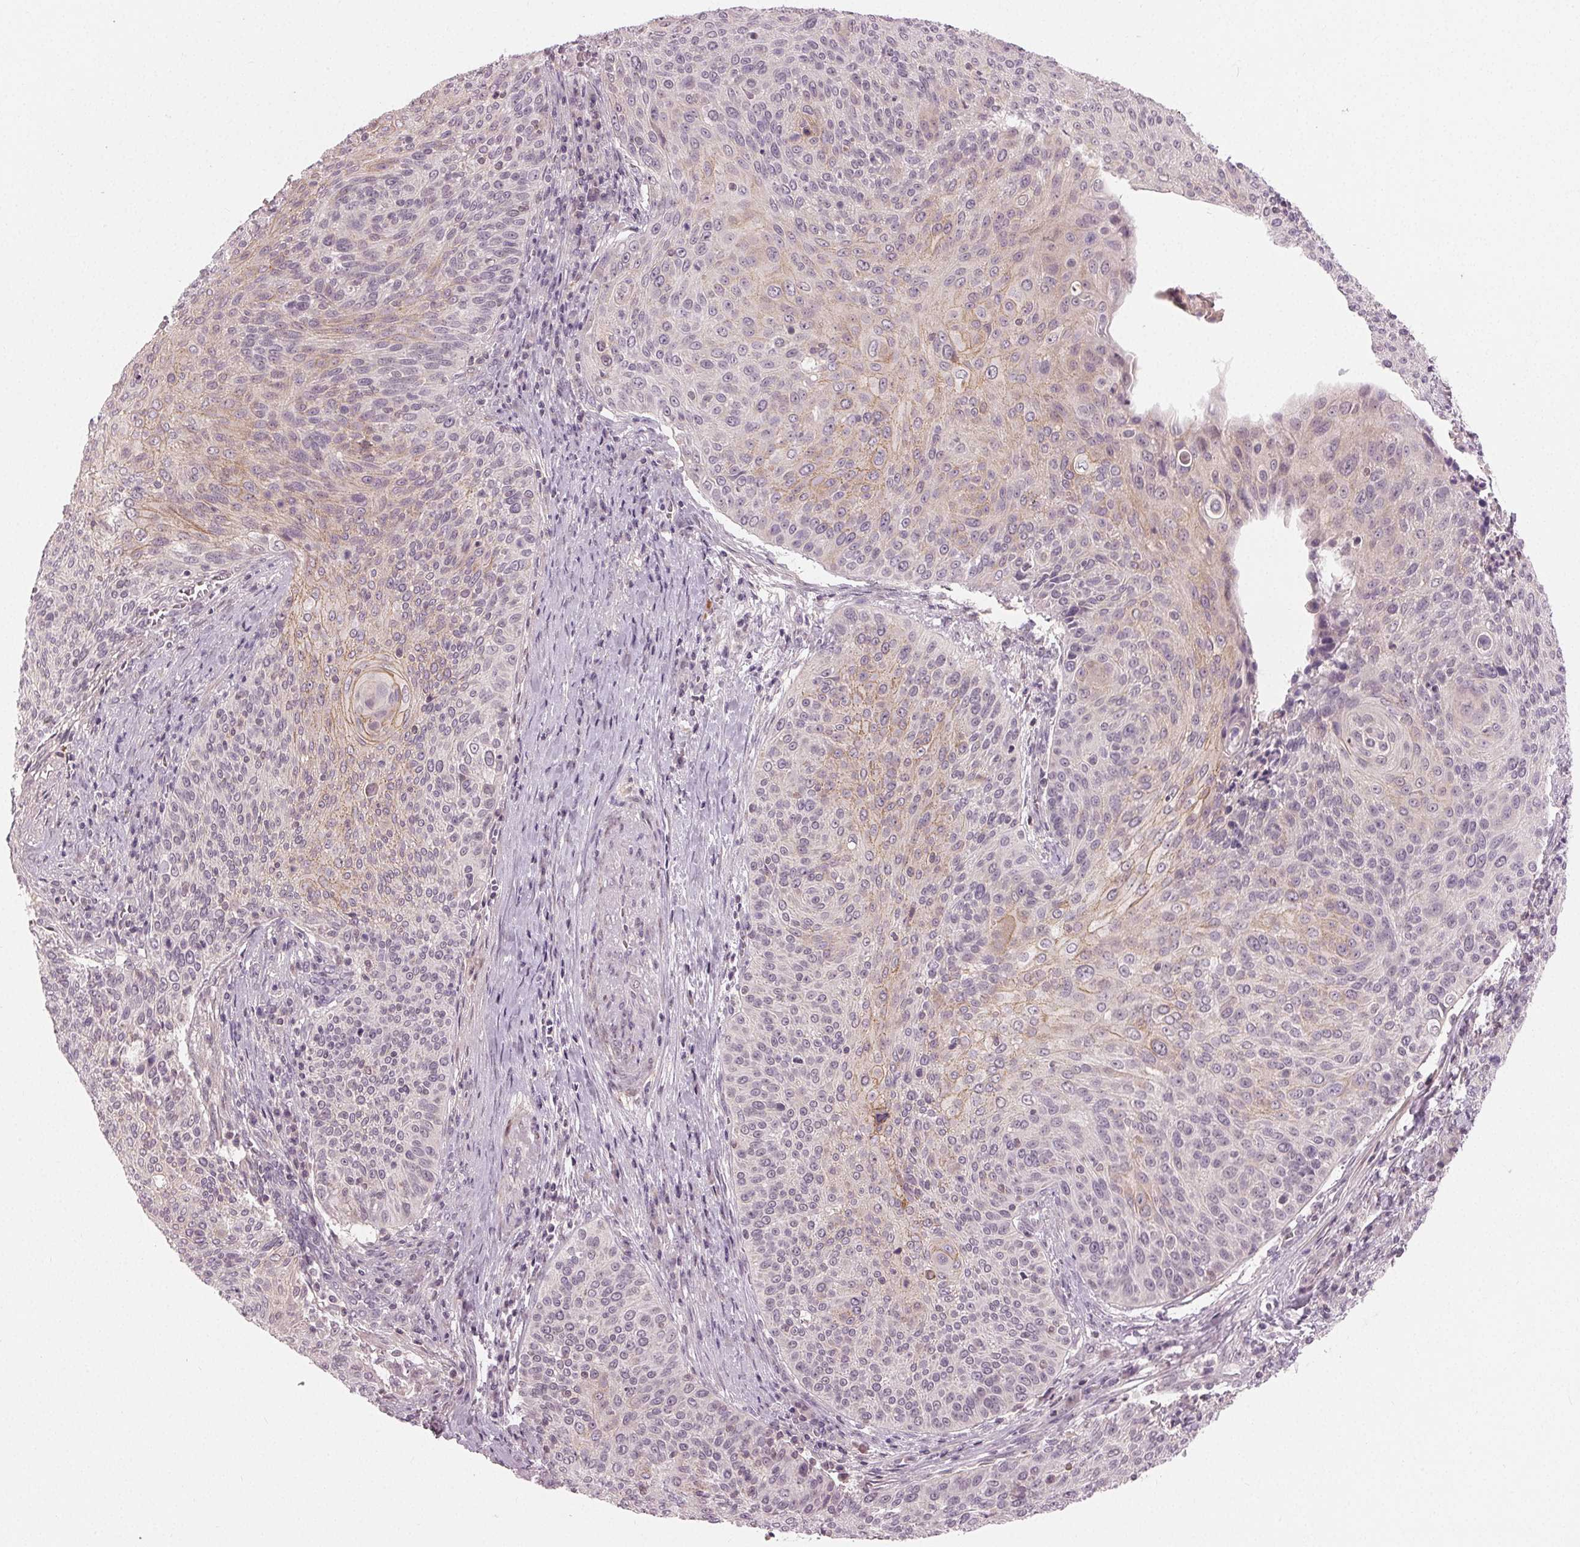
{"staining": {"intensity": "weak", "quantity": "<25%", "location": "cytoplasmic/membranous"}, "tissue": "cervical cancer", "cell_type": "Tumor cells", "image_type": "cancer", "snomed": [{"axis": "morphology", "description": "Squamous cell carcinoma, NOS"}, {"axis": "topography", "description": "Cervix"}], "caption": "Tumor cells are negative for brown protein staining in cervical squamous cell carcinoma.", "gene": "ZNF605", "patient": {"sex": "female", "age": 31}}